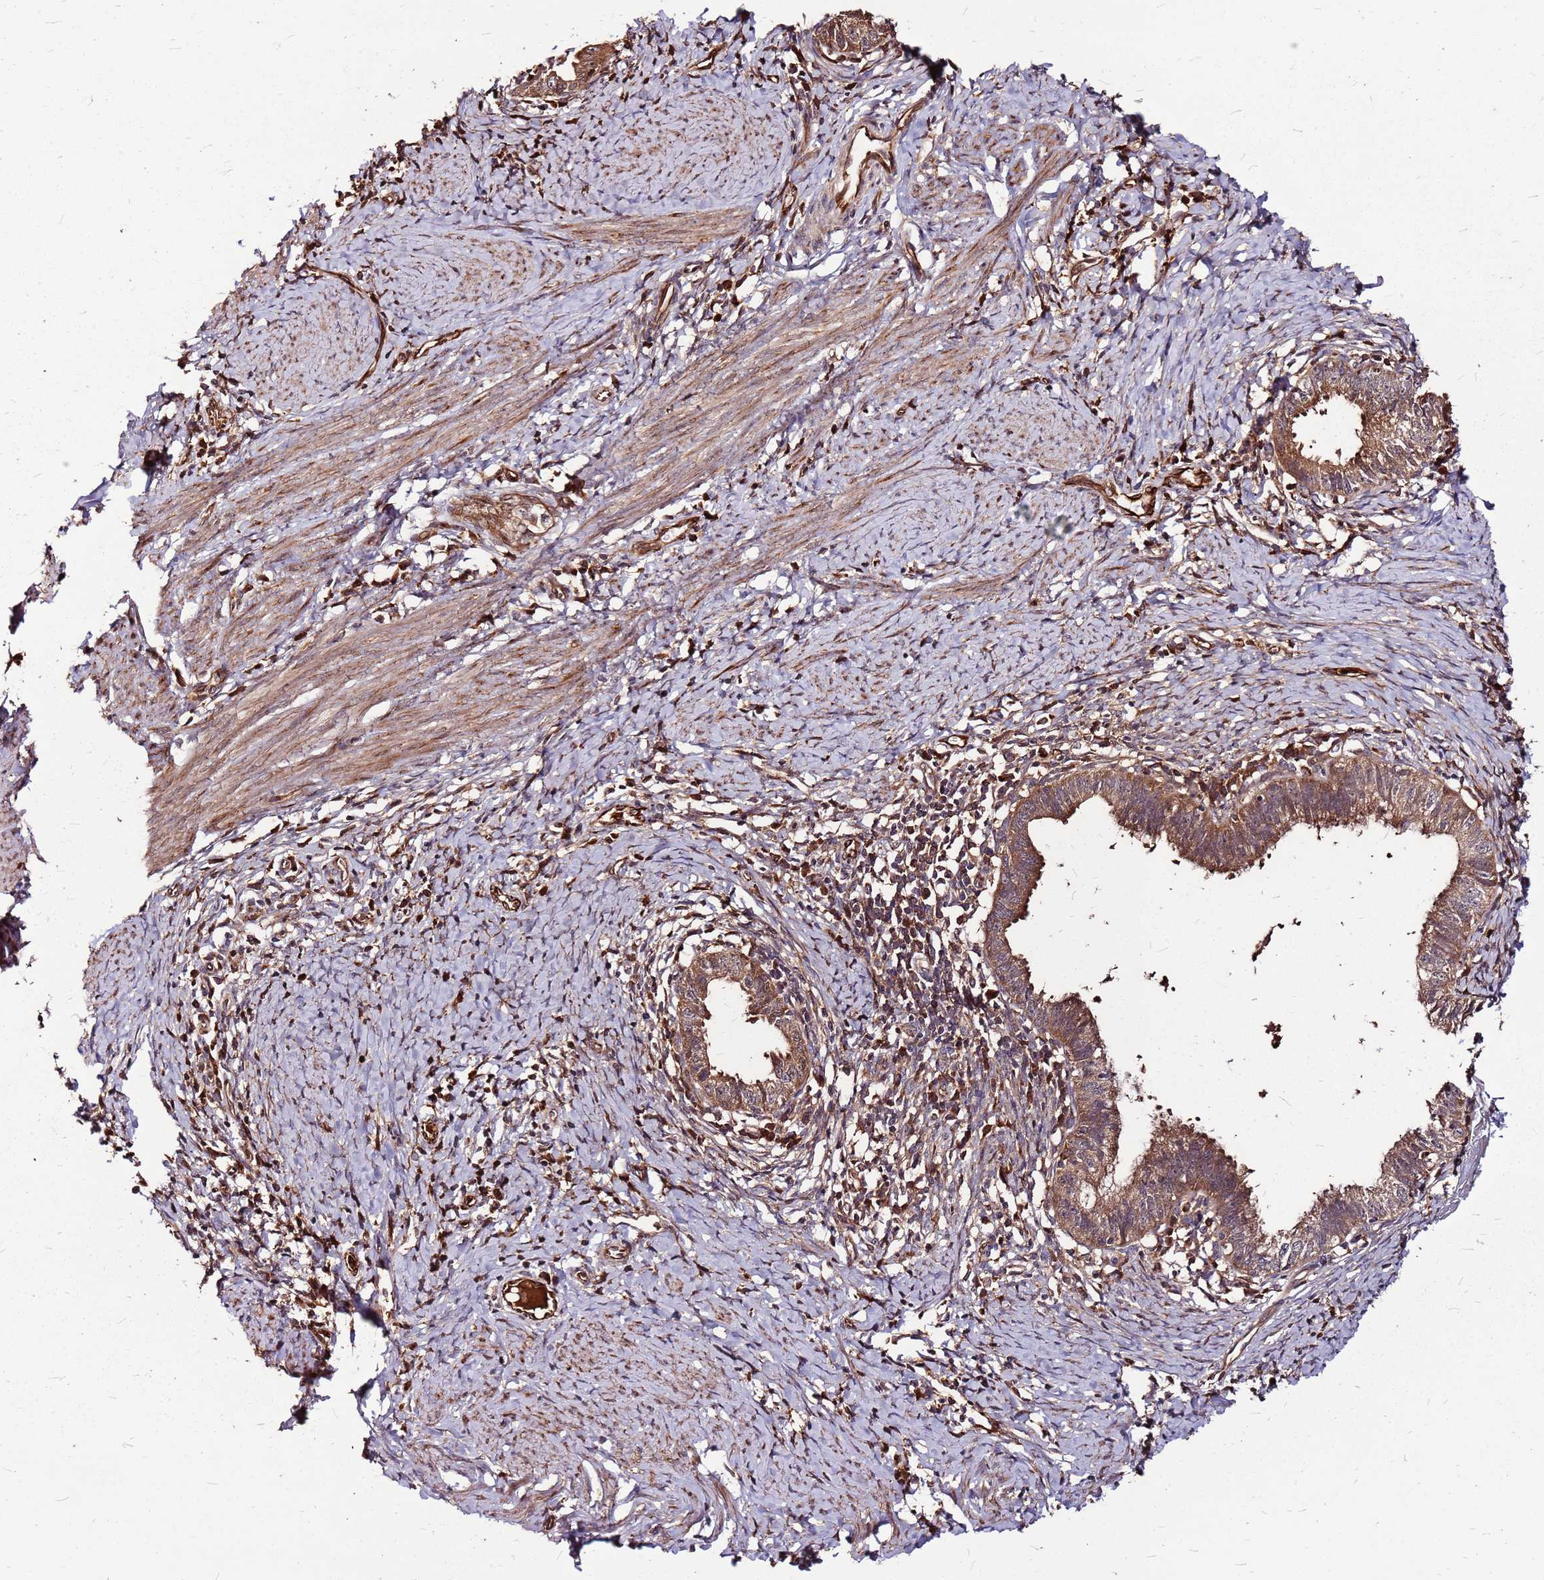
{"staining": {"intensity": "moderate", "quantity": ">75%", "location": "cytoplasmic/membranous"}, "tissue": "cervical cancer", "cell_type": "Tumor cells", "image_type": "cancer", "snomed": [{"axis": "morphology", "description": "Adenocarcinoma, NOS"}, {"axis": "topography", "description": "Cervix"}], "caption": "Immunohistochemistry staining of cervical adenocarcinoma, which shows medium levels of moderate cytoplasmic/membranous expression in about >75% of tumor cells indicating moderate cytoplasmic/membranous protein staining. The staining was performed using DAB (brown) for protein detection and nuclei were counterstained in hematoxylin (blue).", "gene": "LYPLAL1", "patient": {"sex": "female", "age": 36}}